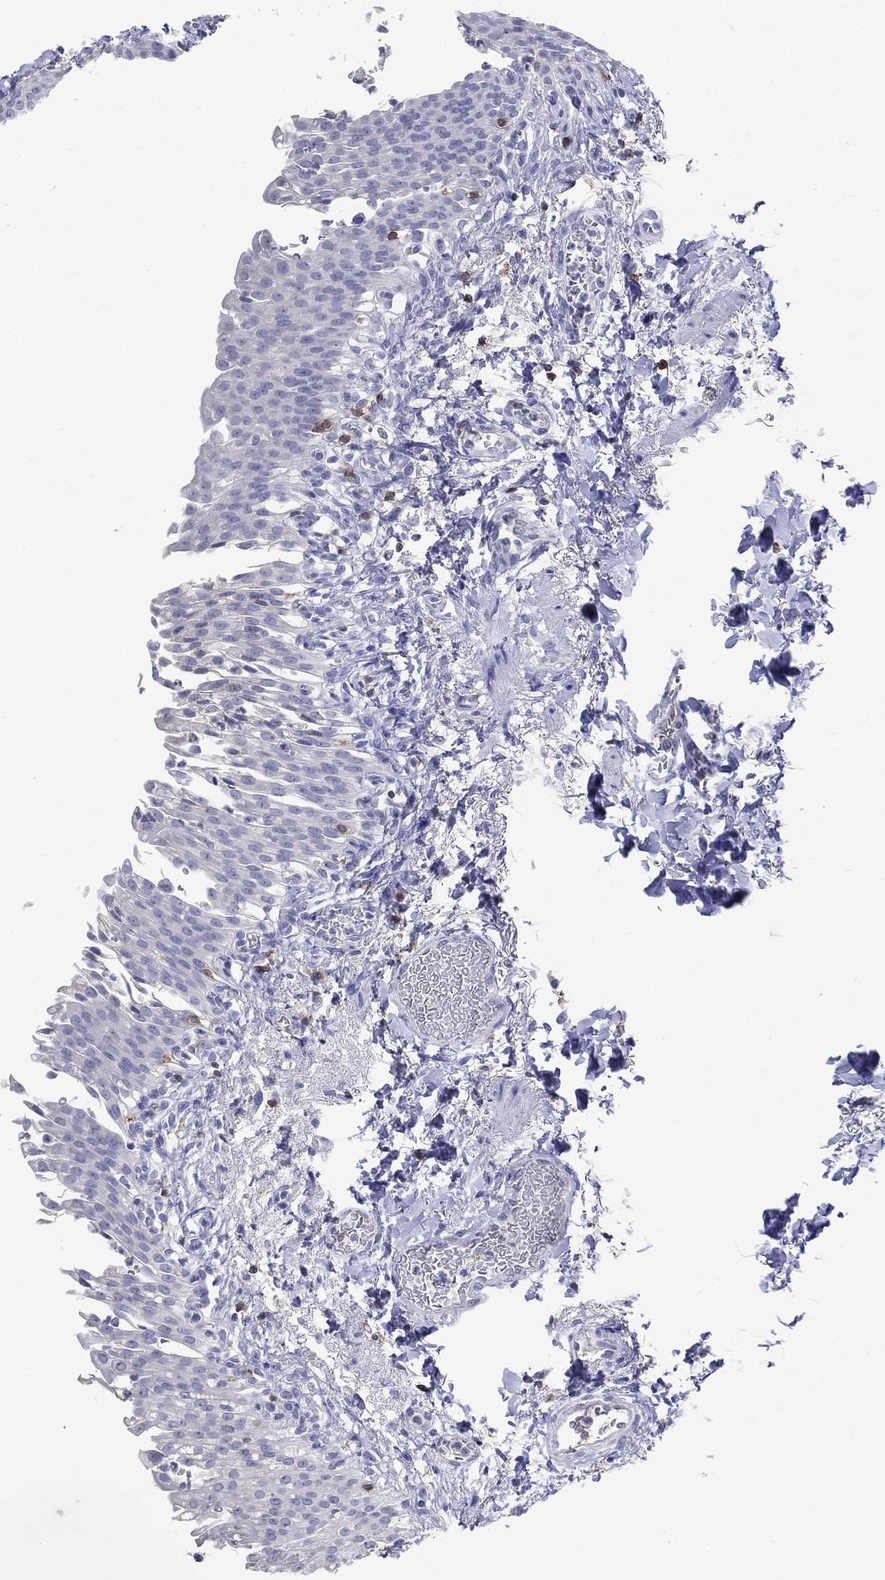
{"staining": {"intensity": "negative", "quantity": "none", "location": "none"}, "tissue": "urinary bladder", "cell_type": "Urothelial cells", "image_type": "normal", "snomed": [{"axis": "morphology", "description": "Normal tissue, NOS"}, {"axis": "topography", "description": "Urinary bladder"}], "caption": "High magnification brightfield microscopy of unremarkable urinary bladder stained with DAB (brown) and counterstained with hematoxylin (blue): urothelial cells show no significant staining.", "gene": "LAT", "patient": {"sex": "female", "age": 60}}